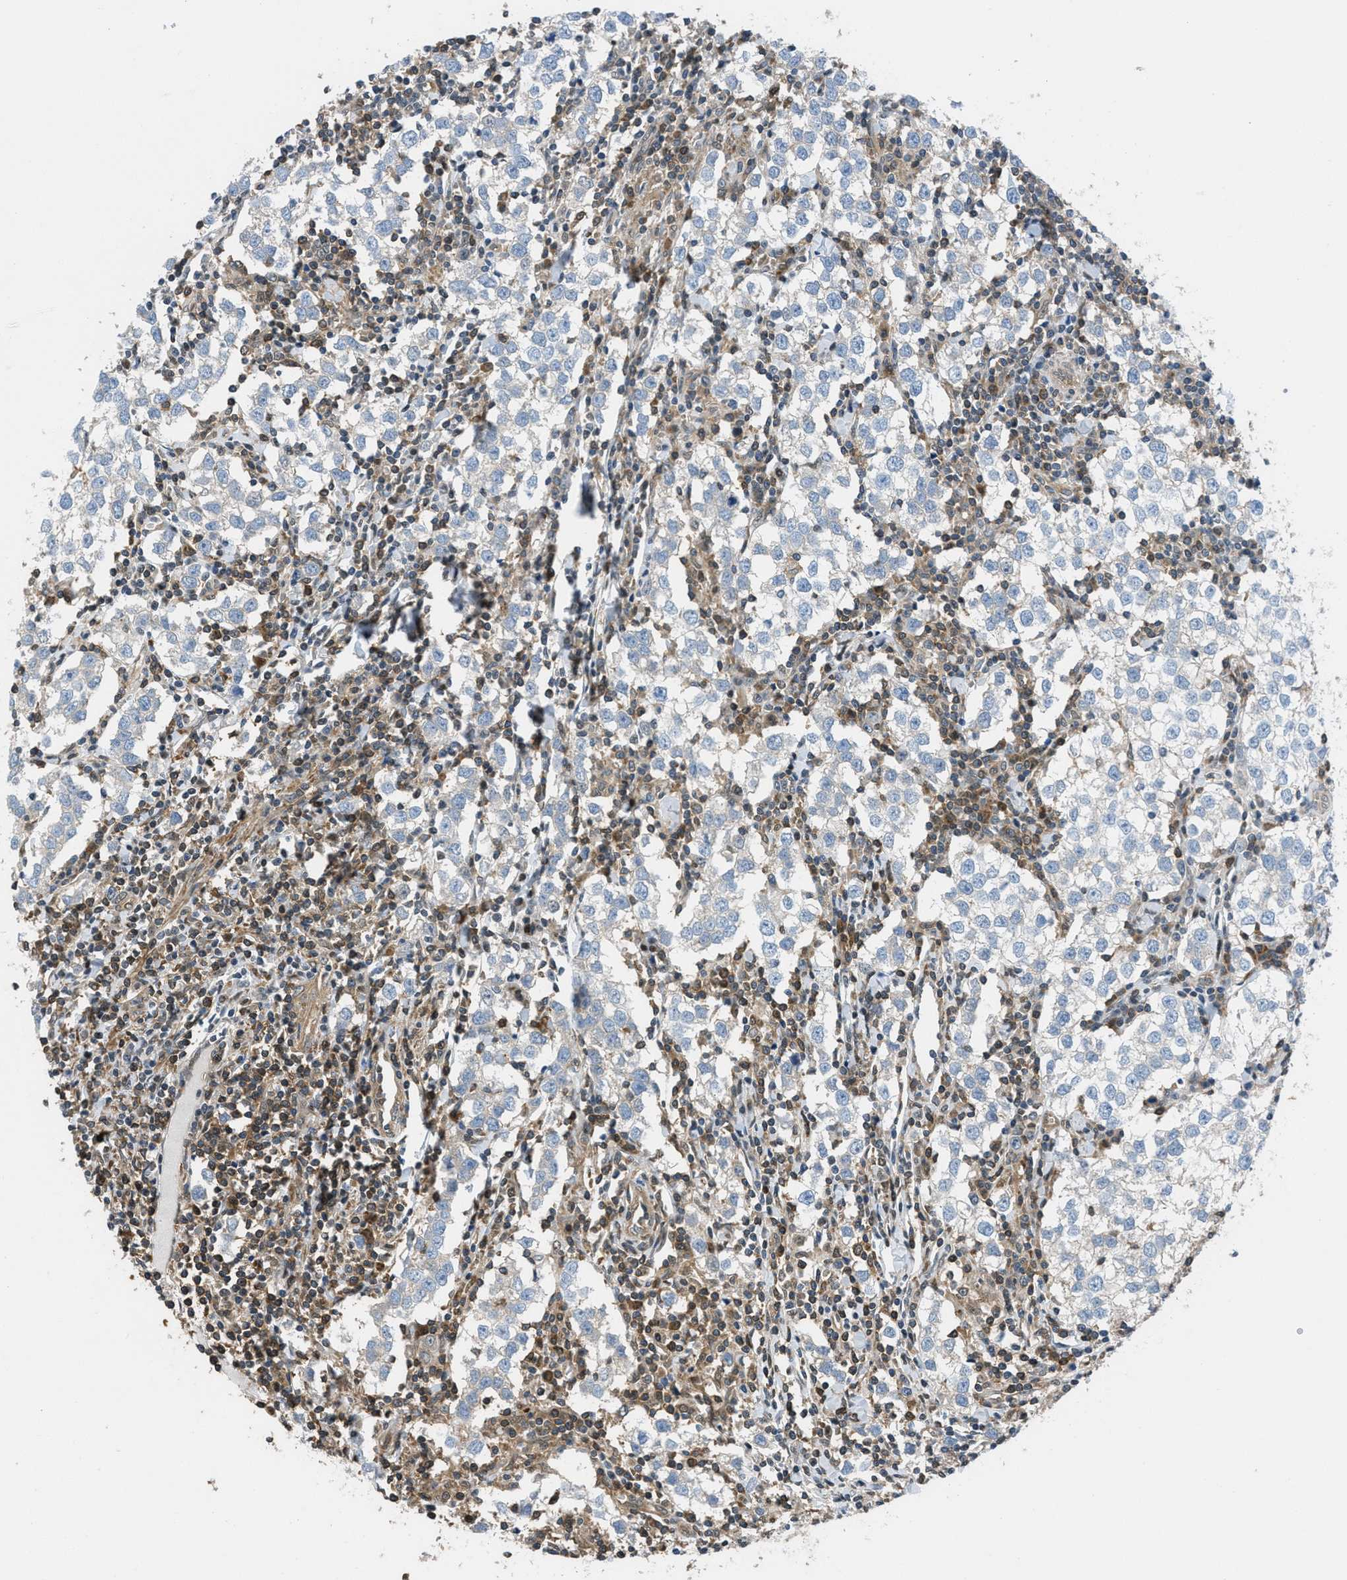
{"staining": {"intensity": "negative", "quantity": "none", "location": "none"}, "tissue": "testis cancer", "cell_type": "Tumor cells", "image_type": "cancer", "snomed": [{"axis": "morphology", "description": "Seminoma, NOS"}, {"axis": "morphology", "description": "Carcinoma, Embryonal, NOS"}, {"axis": "topography", "description": "Testis"}], "caption": "This is a image of IHC staining of testis cancer, which shows no expression in tumor cells. (Immunohistochemistry, brightfield microscopy, high magnification).", "gene": "PIP5K1C", "patient": {"sex": "male", "age": 36}}